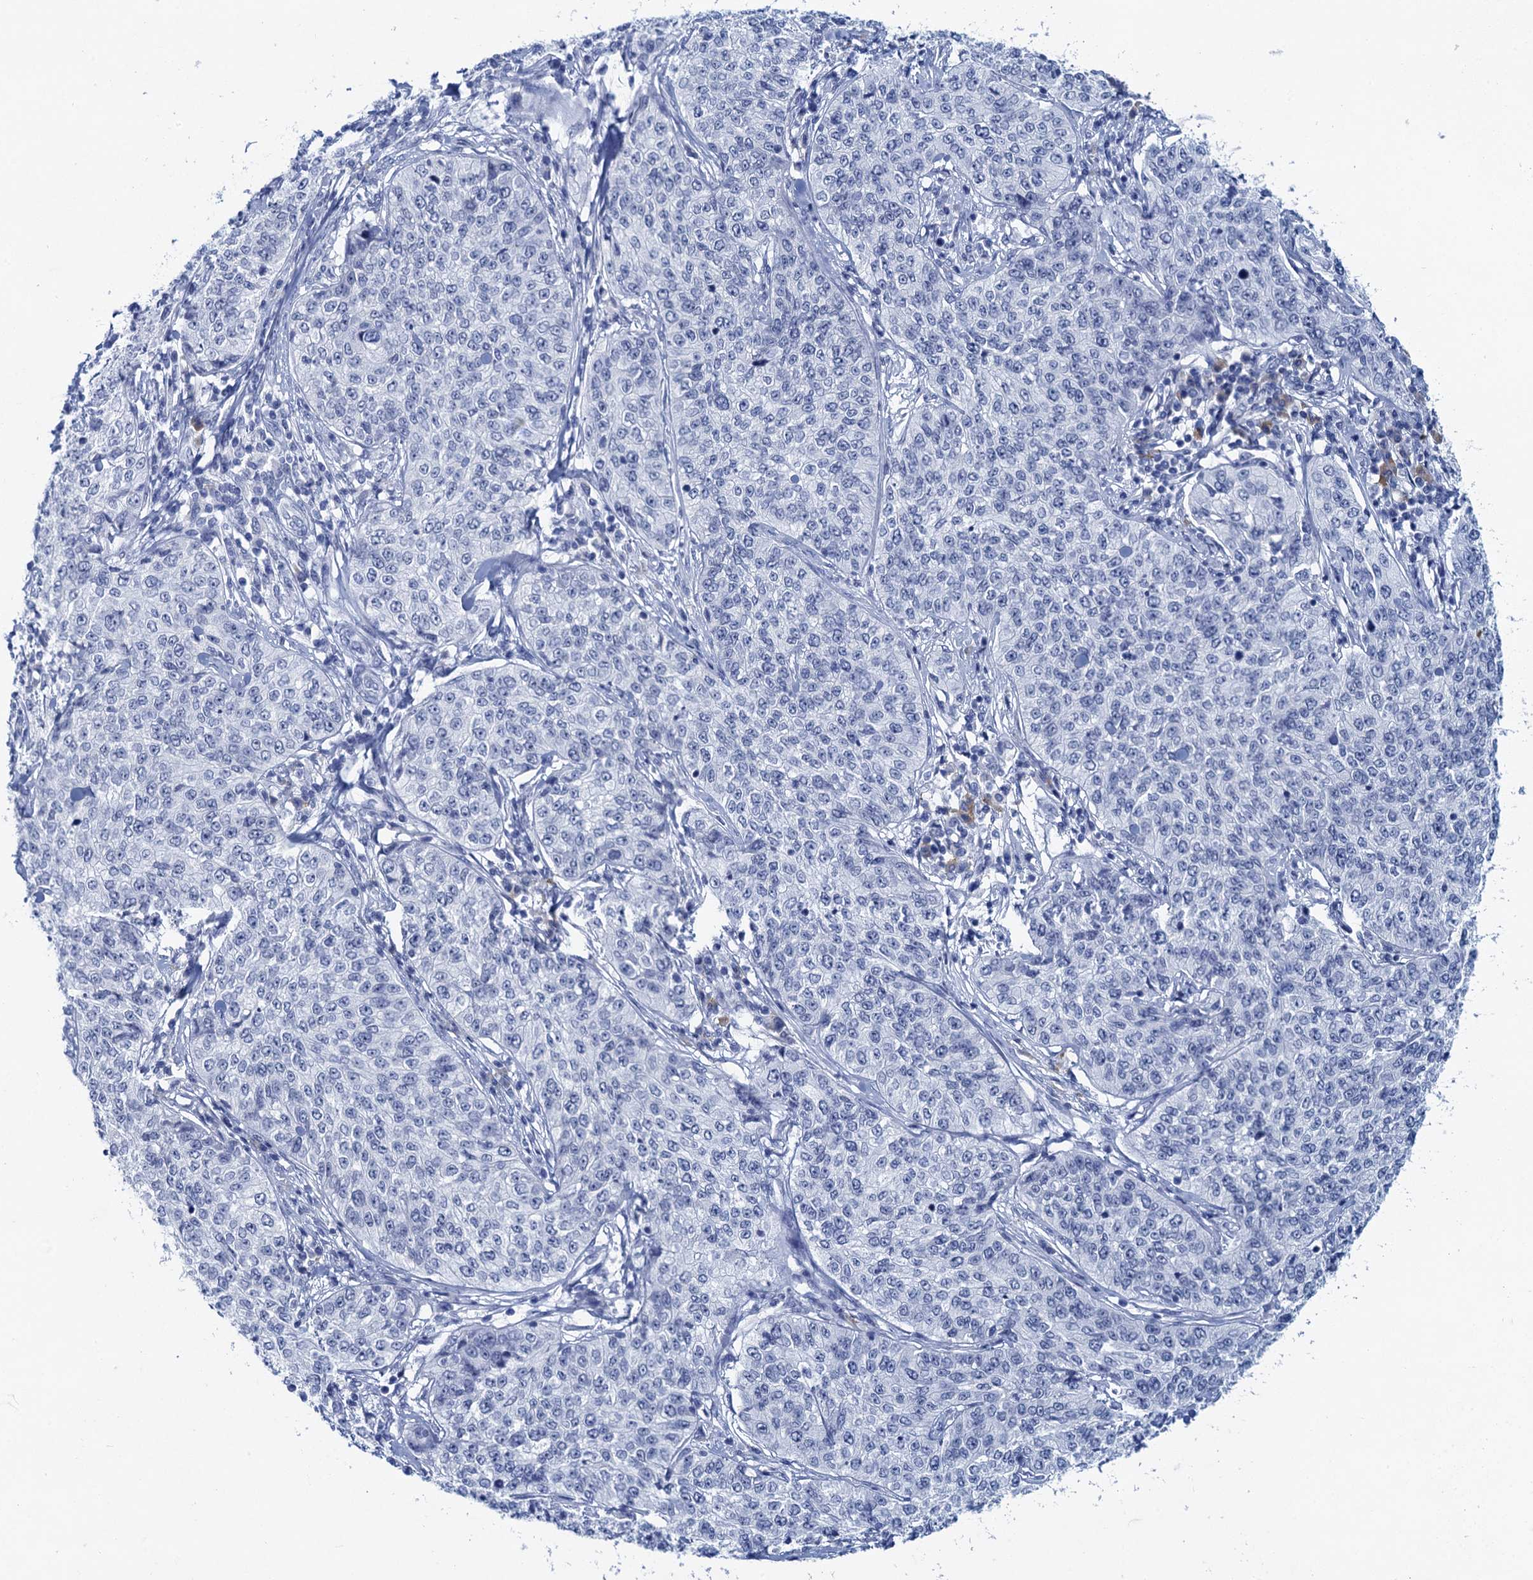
{"staining": {"intensity": "negative", "quantity": "none", "location": "none"}, "tissue": "cervical cancer", "cell_type": "Tumor cells", "image_type": "cancer", "snomed": [{"axis": "morphology", "description": "Squamous cell carcinoma, NOS"}, {"axis": "topography", "description": "Cervix"}], "caption": "A photomicrograph of cervical cancer (squamous cell carcinoma) stained for a protein demonstrates no brown staining in tumor cells. Nuclei are stained in blue.", "gene": "HAPSTR1", "patient": {"sex": "female", "age": 35}}